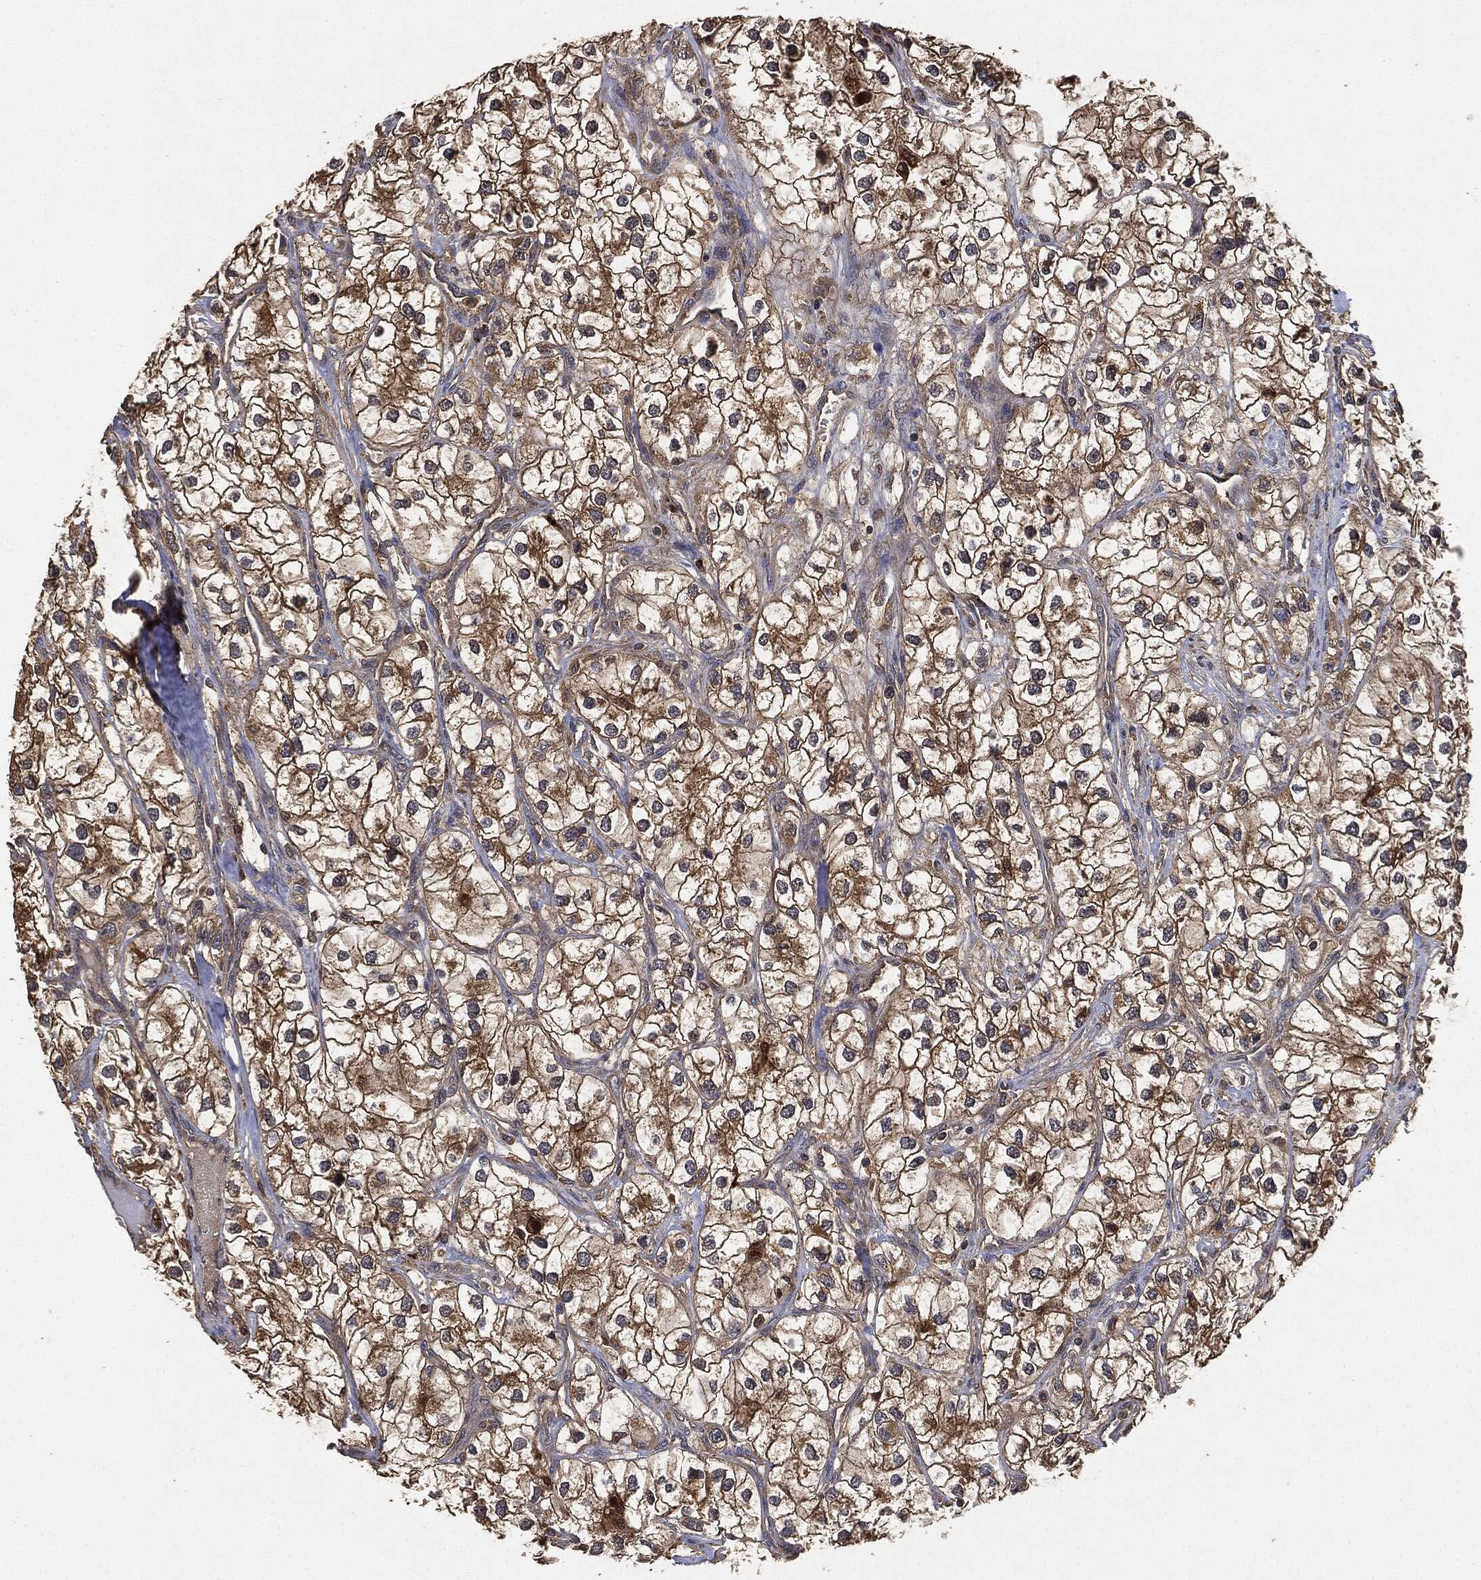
{"staining": {"intensity": "moderate", "quantity": ">75%", "location": "cytoplasmic/membranous"}, "tissue": "renal cancer", "cell_type": "Tumor cells", "image_type": "cancer", "snomed": [{"axis": "morphology", "description": "Adenocarcinoma, NOS"}, {"axis": "topography", "description": "Kidney"}], "caption": "A brown stain highlights moderate cytoplasmic/membranous expression of a protein in renal adenocarcinoma tumor cells. (Brightfield microscopy of DAB IHC at high magnification).", "gene": "BRAF", "patient": {"sex": "male", "age": 59}}